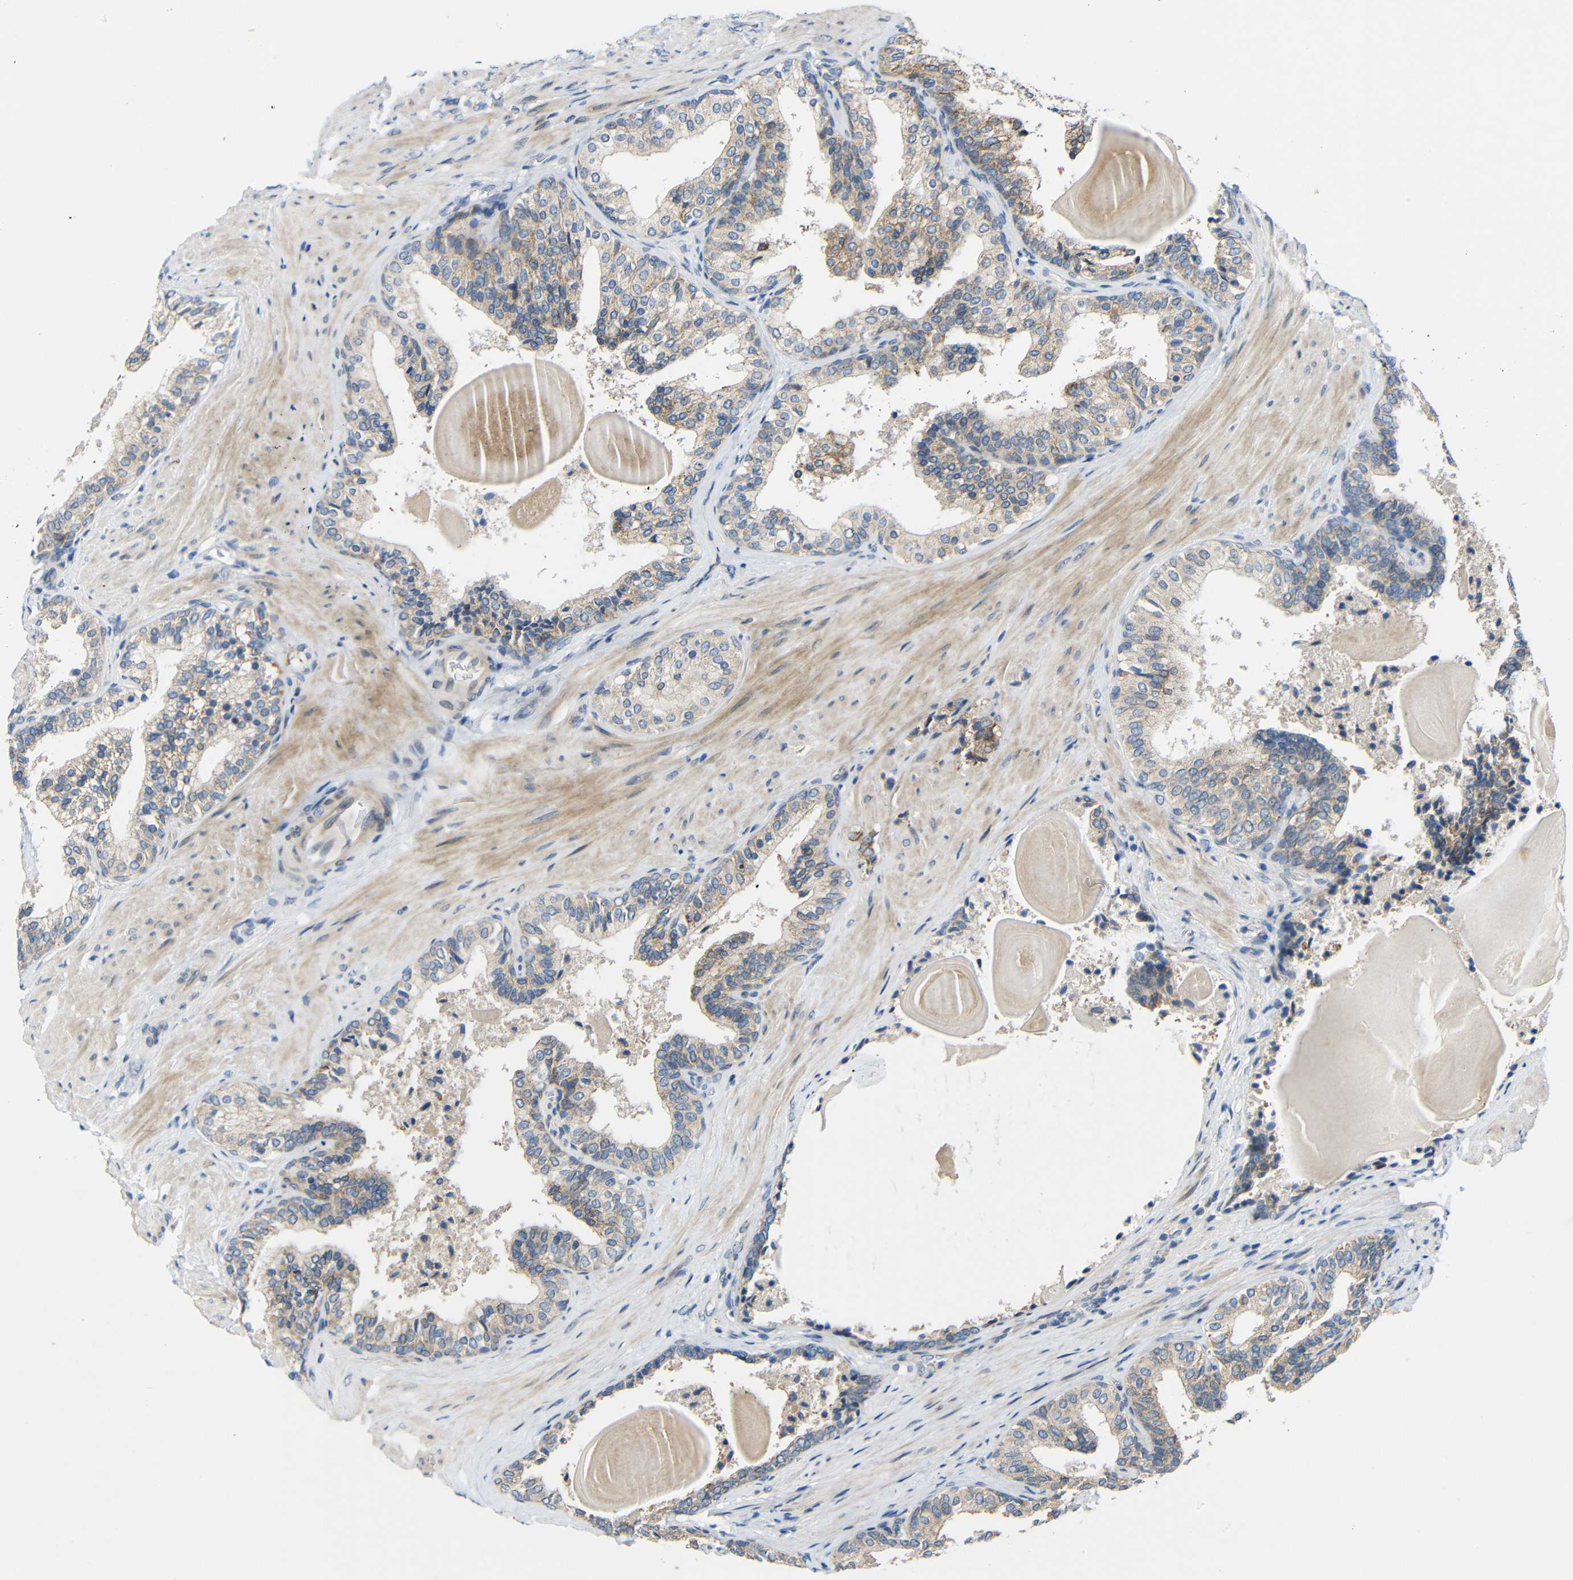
{"staining": {"intensity": "weak", "quantity": ">75%", "location": "cytoplasmic/membranous"}, "tissue": "prostate cancer", "cell_type": "Tumor cells", "image_type": "cancer", "snomed": [{"axis": "morphology", "description": "Adenocarcinoma, Low grade"}, {"axis": "topography", "description": "Prostate"}], "caption": "The micrograph demonstrates immunohistochemical staining of prostate low-grade adenocarcinoma. There is weak cytoplasmic/membranous staining is seen in approximately >75% of tumor cells.", "gene": "TMEM25", "patient": {"sex": "male", "age": 60}}